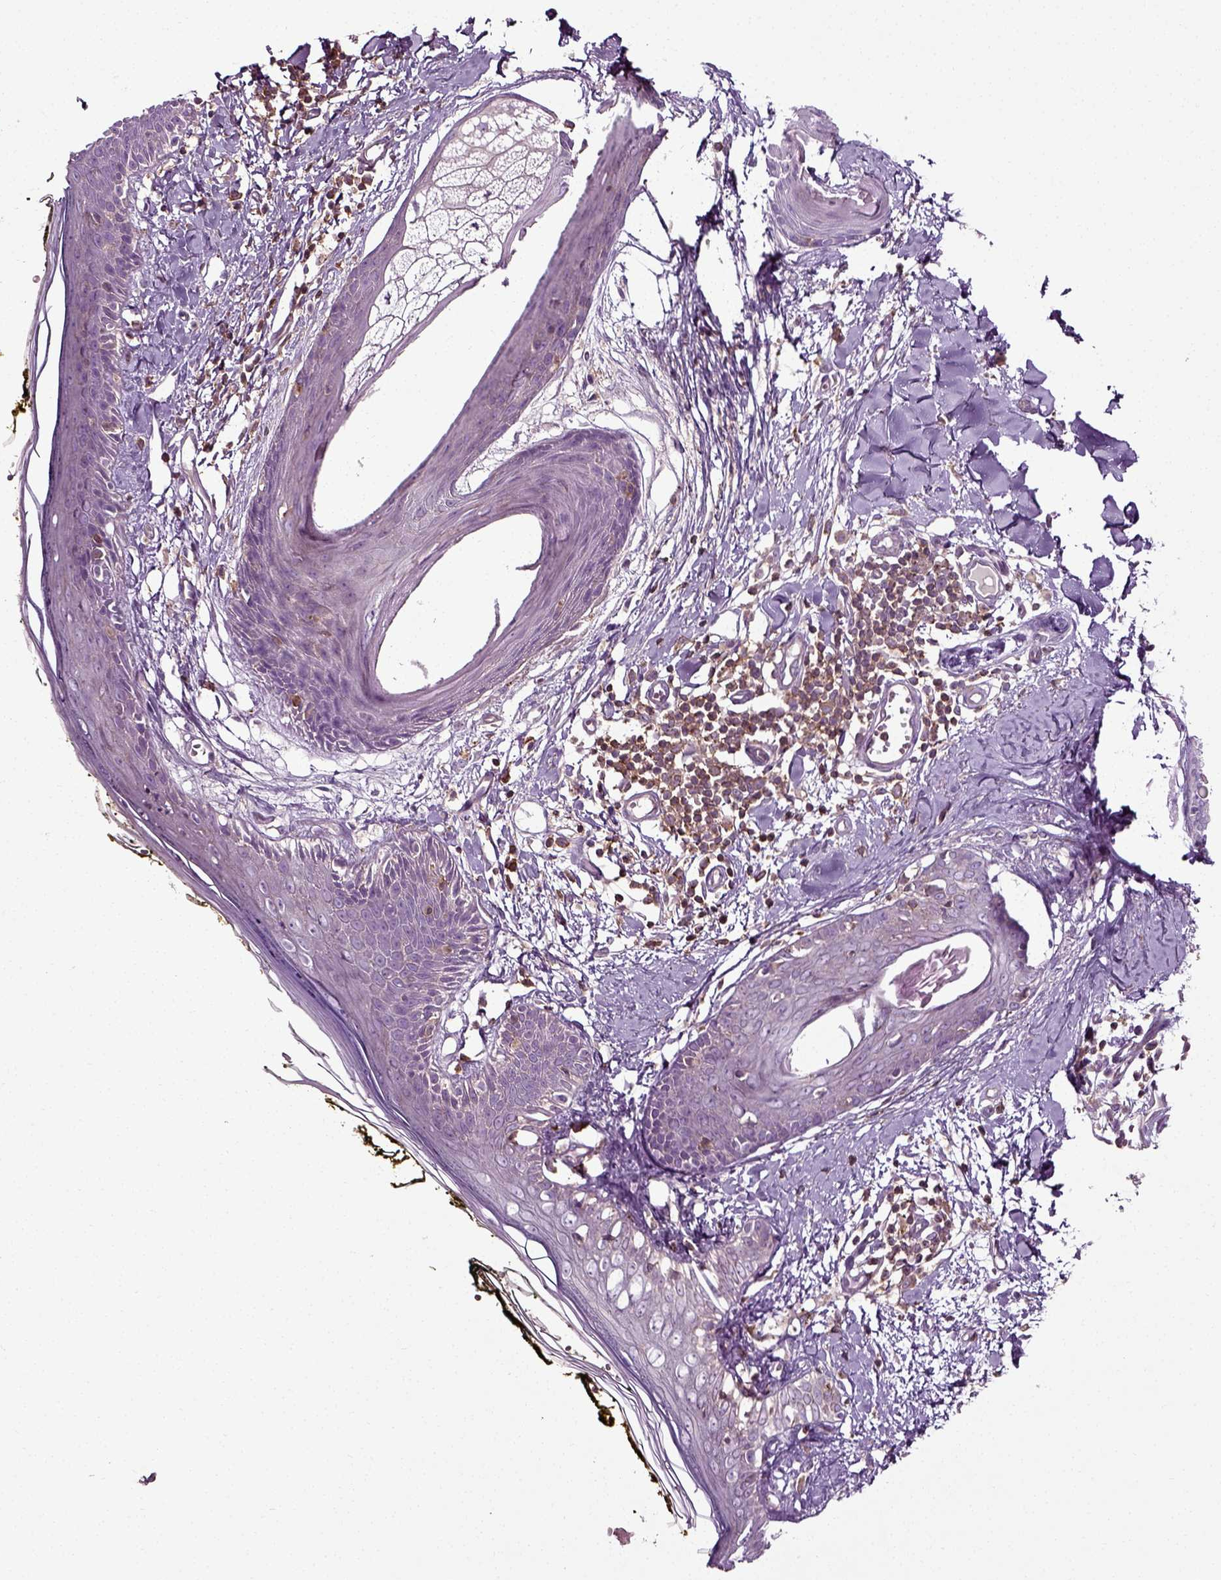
{"staining": {"intensity": "negative", "quantity": "none", "location": "none"}, "tissue": "skin", "cell_type": "Fibroblasts", "image_type": "normal", "snomed": [{"axis": "morphology", "description": "Normal tissue, NOS"}, {"axis": "topography", "description": "Skin"}], "caption": "The photomicrograph displays no staining of fibroblasts in normal skin.", "gene": "RHOF", "patient": {"sex": "male", "age": 76}}